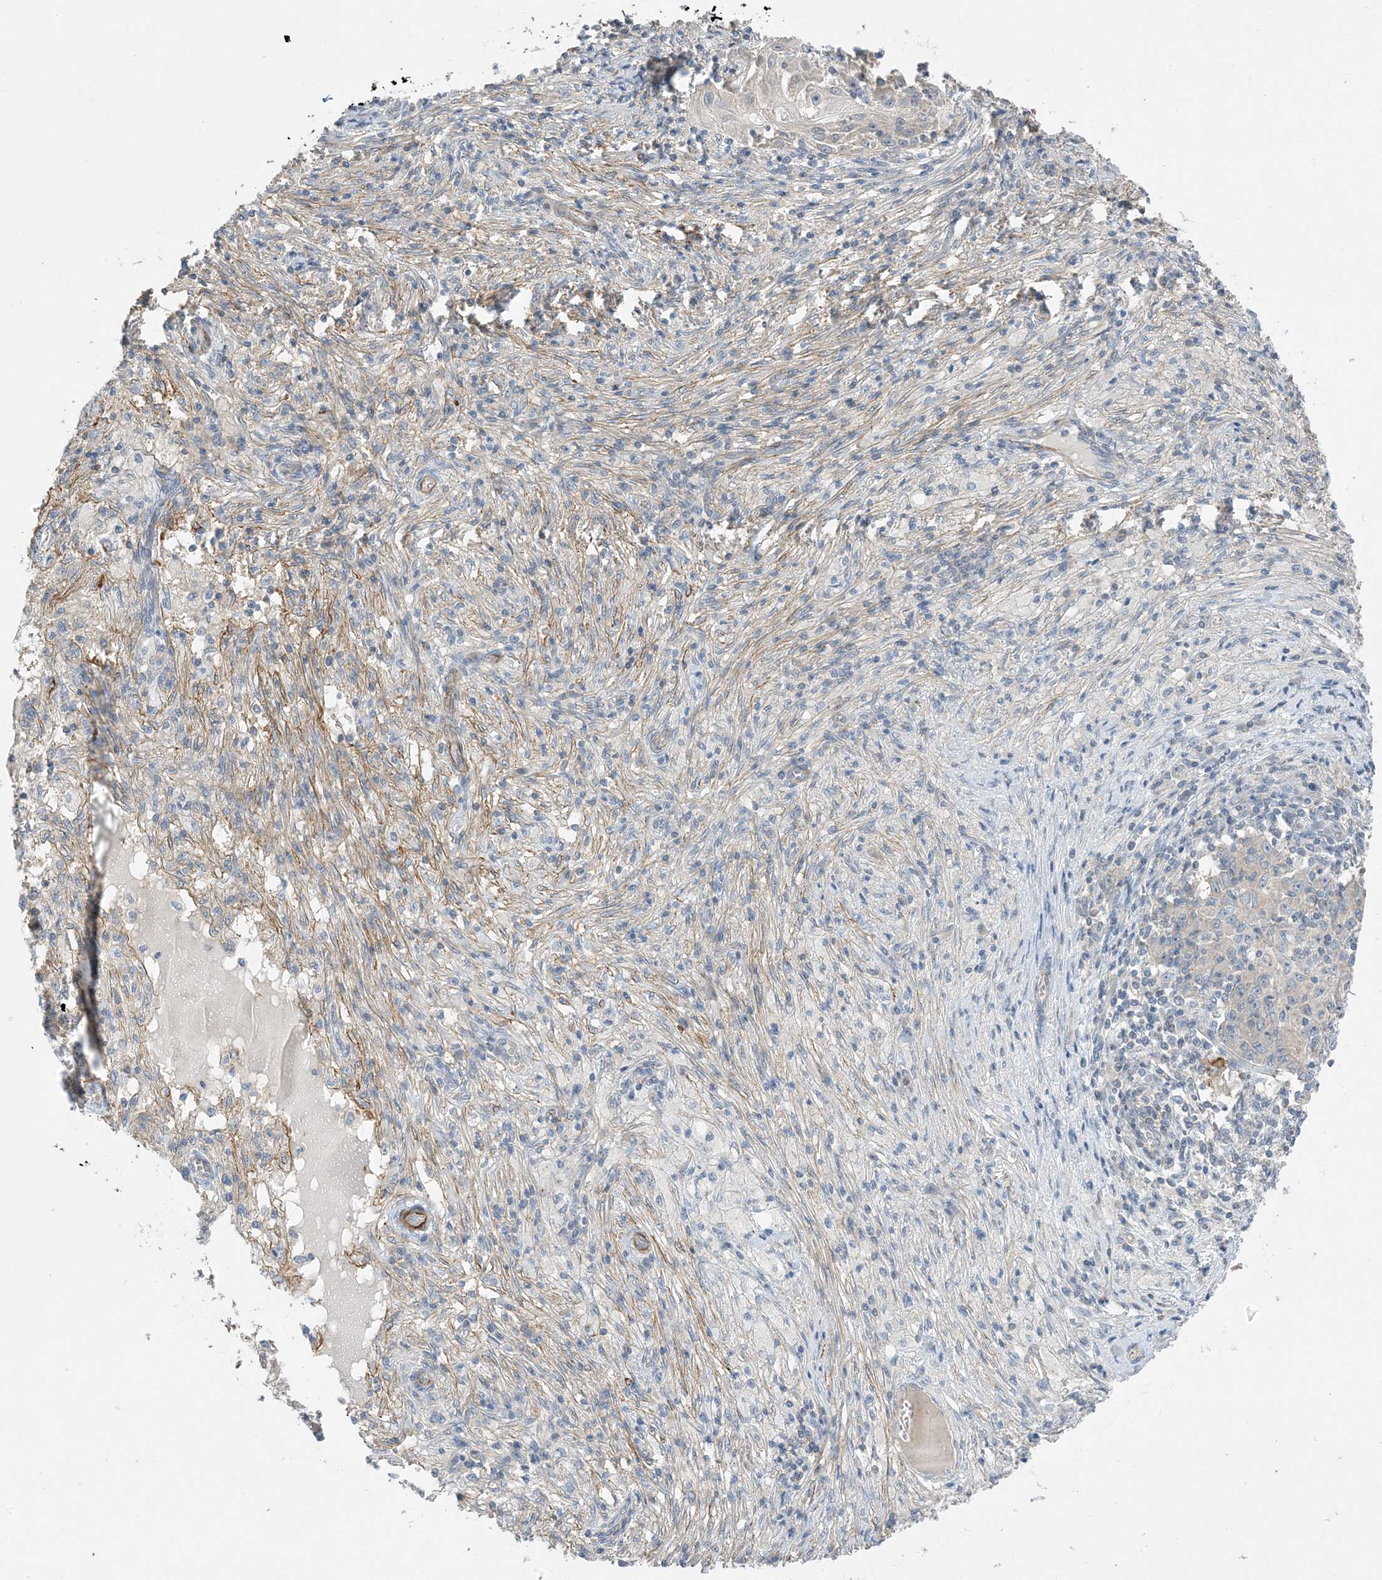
{"staining": {"intensity": "moderate", "quantity": "<25%", "location": "cytoplasmic/membranous"}, "tissue": "ovarian cancer", "cell_type": "Tumor cells", "image_type": "cancer", "snomed": [{"axis": "morphology", "description": "Carcinoma, endometroid"}, {"axis": "topography", "description": "Ovary"}], "caption": "Immunohistochemistry (IHC) of ovarian cancer (endometroid carcinoma) shows low levels of moderate cytoplasmic/membranous staining in about <25% of tumor cells.", "gene": "KIFBP", "patient": {"sex": "female", "age": 42}}